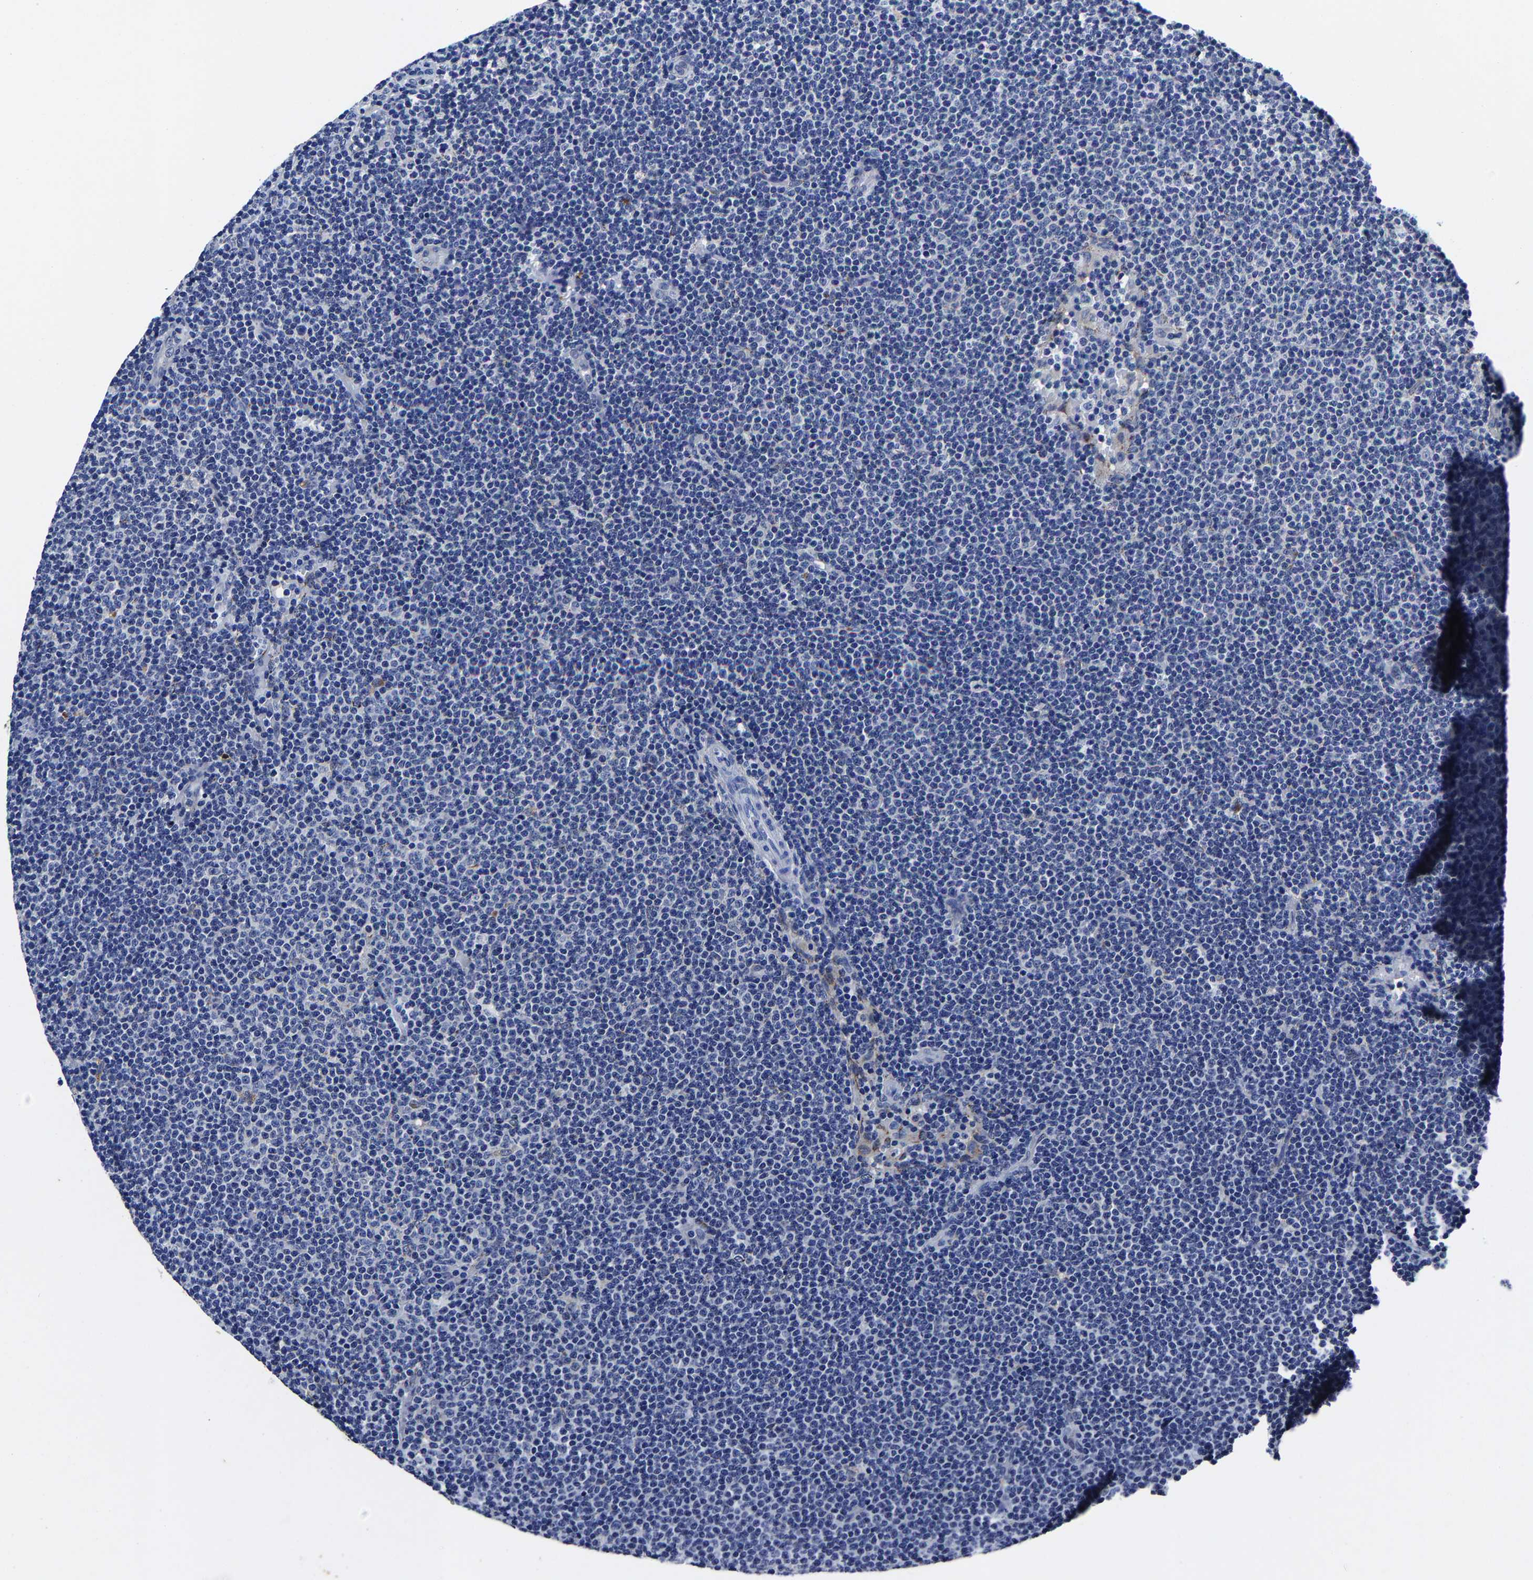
{"staining": {"intensity": "negative", "quantity": "none", "location": "none"}, "tissue": "lymphoma", "cell_type": "Tumor cells", "image_type": "cancer", "snomed": [{"axis": "morphology", "description": "Malignant lymphoma, non-Hodgkin's type, Low grade"}, {"axis": "topography", "description": "Lymph node"}], "caption": "Human malignant lymphoma, non-Hodgkin's type (low-grade) stained for a protein using immunohistochemistry (IHC) shows no expression in tumor cells.", "gene": "PSPH", "patient": {"sex": "female", "age": 53}}